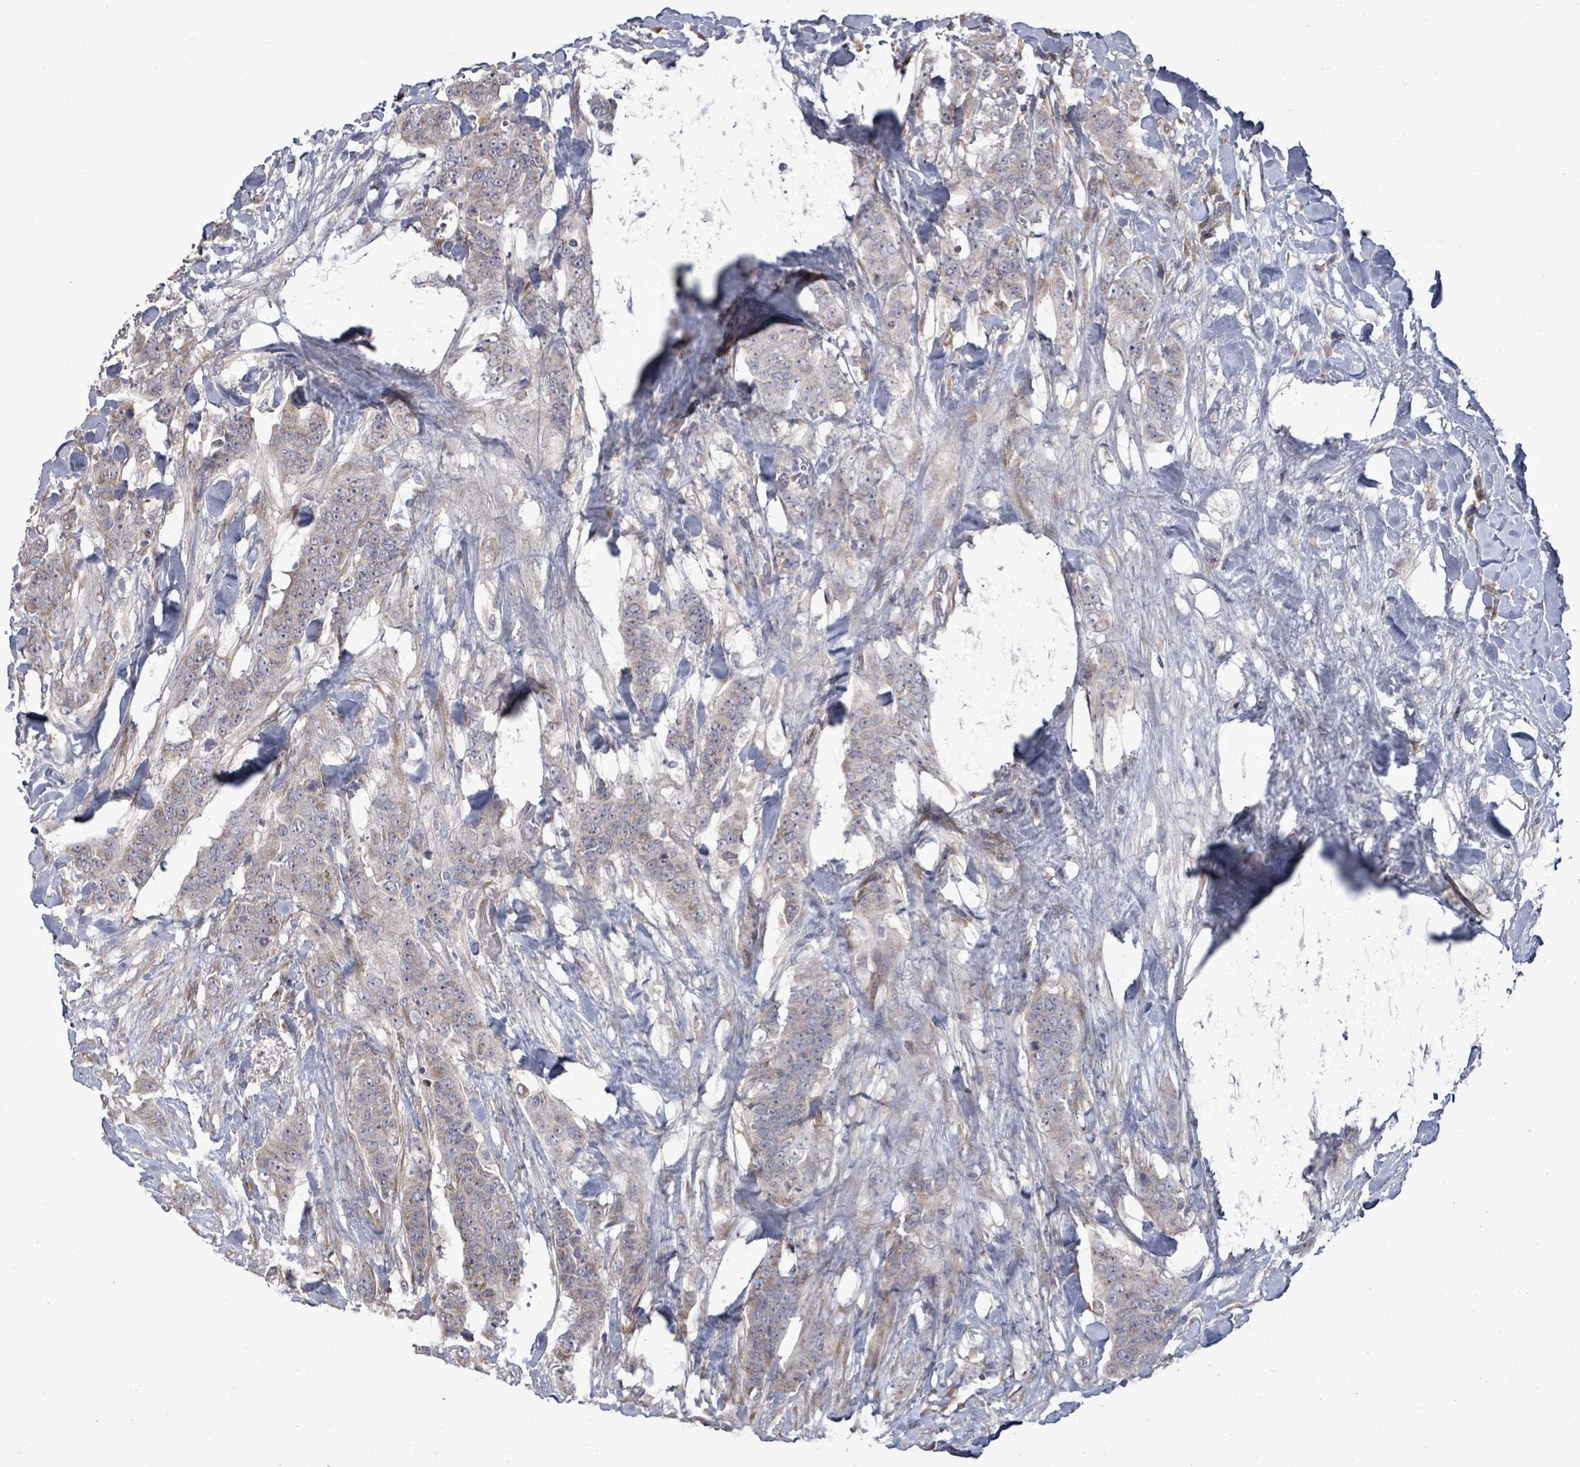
{"staining": {"intensity": "negative", "quantity": "none", "location": "none"}, "tissue": "breast cancer", "cell_type": "Tumor cells", "image_type": "cancer", "snomed": [{"axis": "morphology", "description": "Duct carcinoma"}, {"axis": "topography", "description": "Breast"}], "caption": "An IHC photomicrograph of breast cancer (infiltrating ductal carcinoma) is shown. There is no staining in tumor cells of breast cancer (infiltrating ductal carcinoma).", "gene": "POMGNT2", "patient": {"sex": "female", "age": 40}}